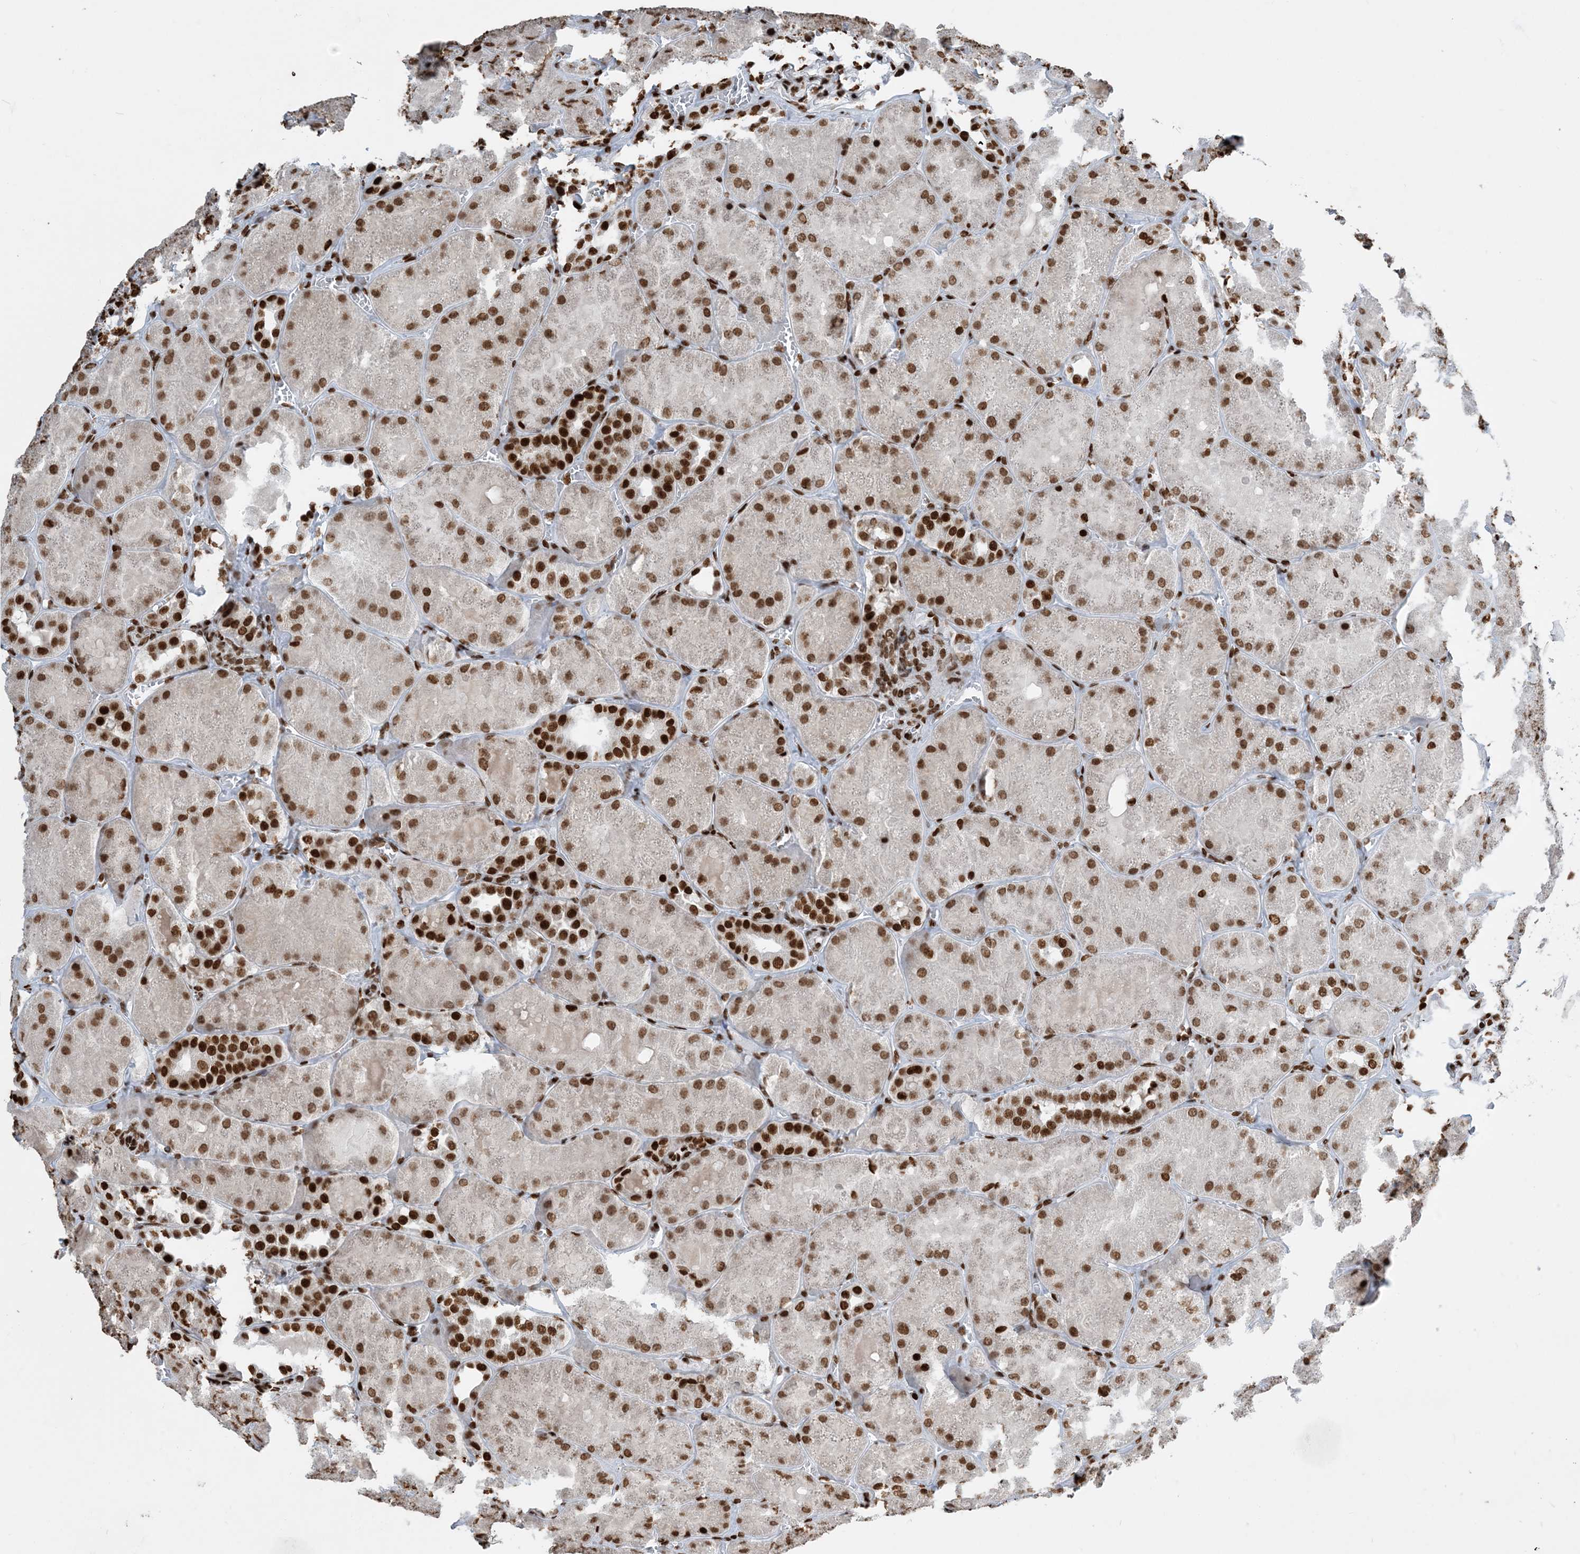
{"staining": {"intensity": "strong", "quantity": ">75%", "location": "nuclear"}, "tissue": "kidney", "cell_type": "Cells in glomeruli", "image_type": "normal", "snomed": [{"axis": "morphology", "description": "Normal tissue, NOS"}, {"axis": "topography", "description": "Kidney"}], "caption": "Immunohistochemistry histopathology image of benign human kidney stained for a protein (brown), which shows high levels of strong nuclear staining in about >75% of cells in glomeruli.", "gene": "H3", "patient": {"sex": "male", "age": 28}}